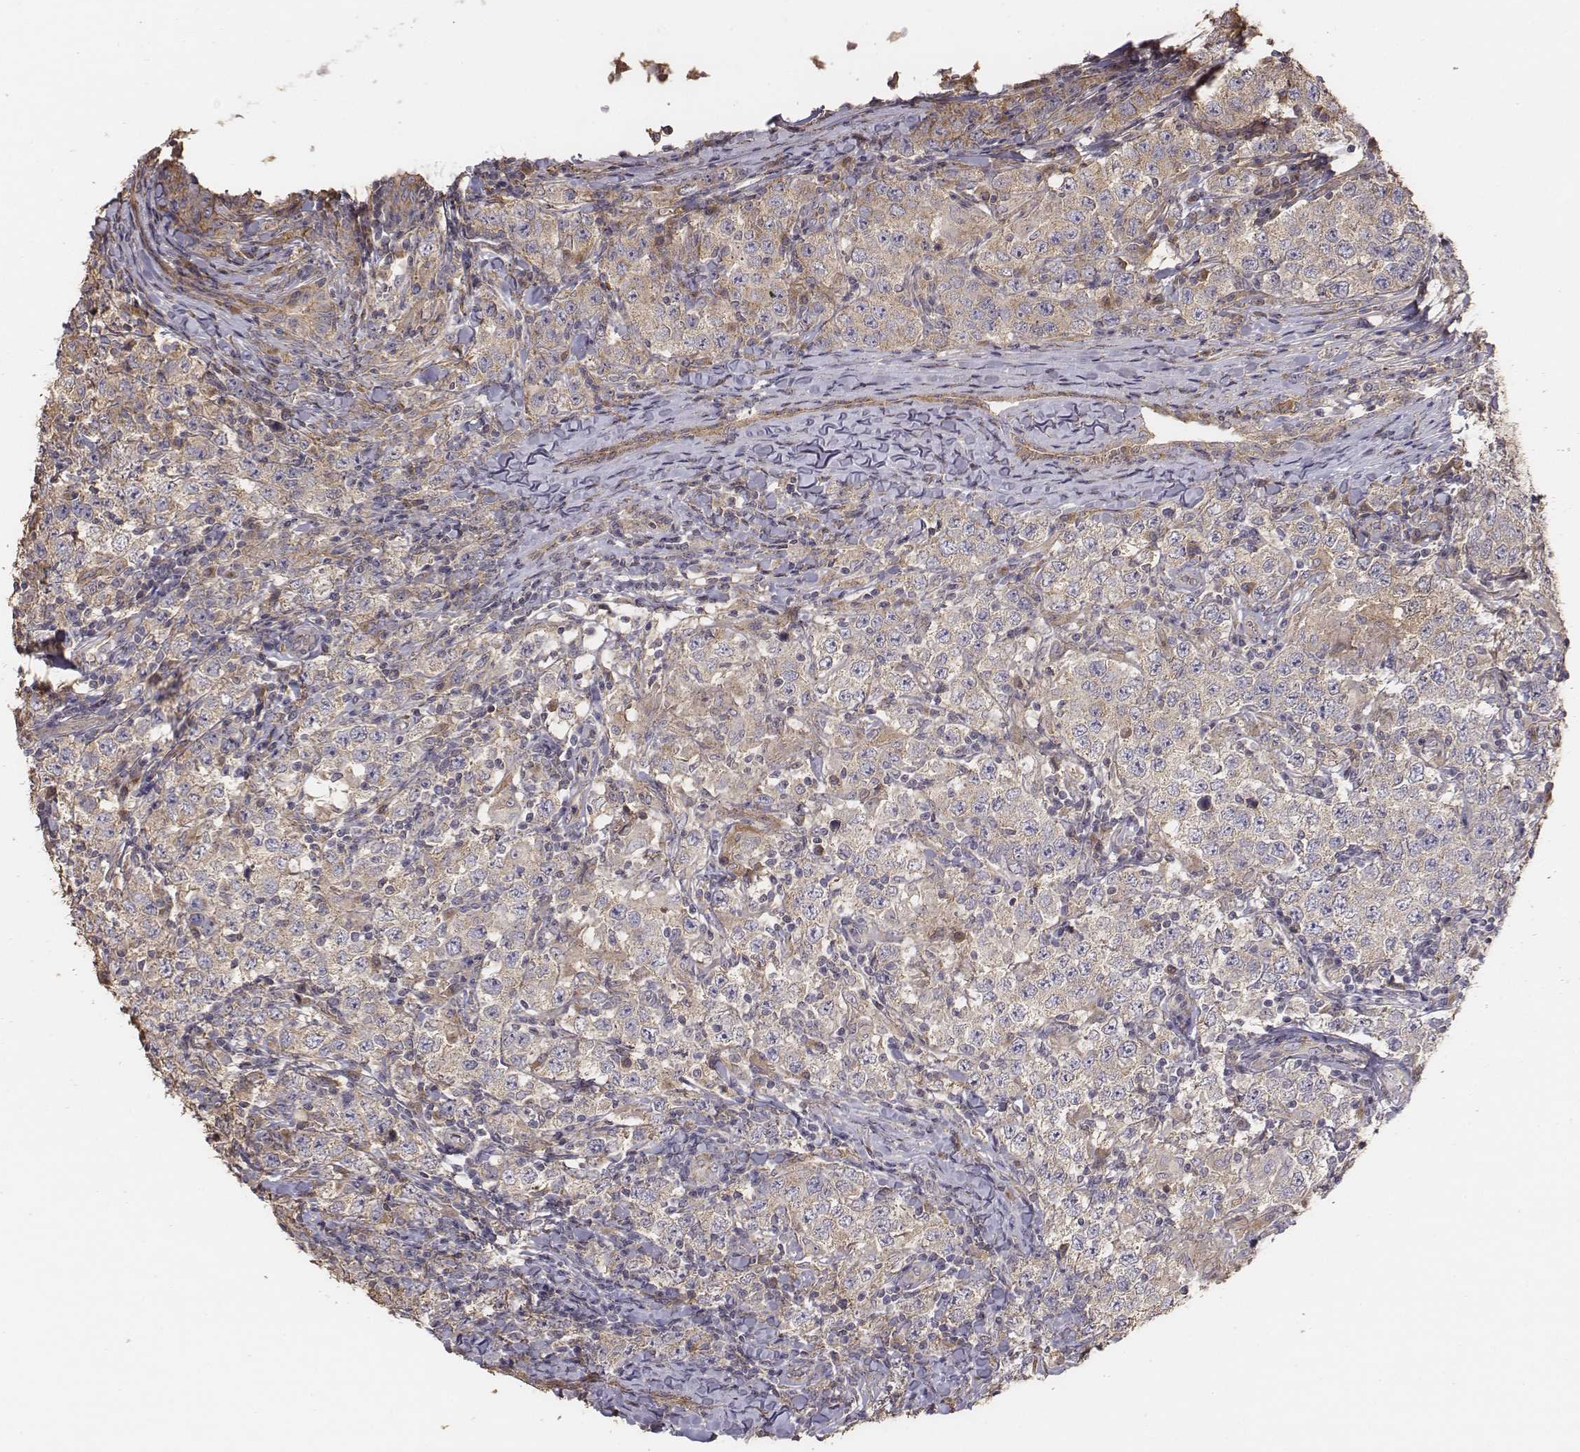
{"staining": {"intensity": "weak", "quantity": ">75%", "location": "cytoplasmic/membranous"}, "tissue": "testis cancer", "cell_type": "Tumor cells", "image_type": "cancer", "snomed": [{"axis": "morphology", "description": "Seminoma, NOS"}, {"axis": "morphology", "description": "Carcinoma, Embryonal, NOS"}, {"axis": "topography", "description": "Testis"}], "caption": "Immunohistochemical staining of testis cancer demonstrates low levels of weak cytoplasmic/membranous protein staining in about >75% of tumor cells.", "gene": "AP1B1", "patient": {"sex": "male", "age": 41}}